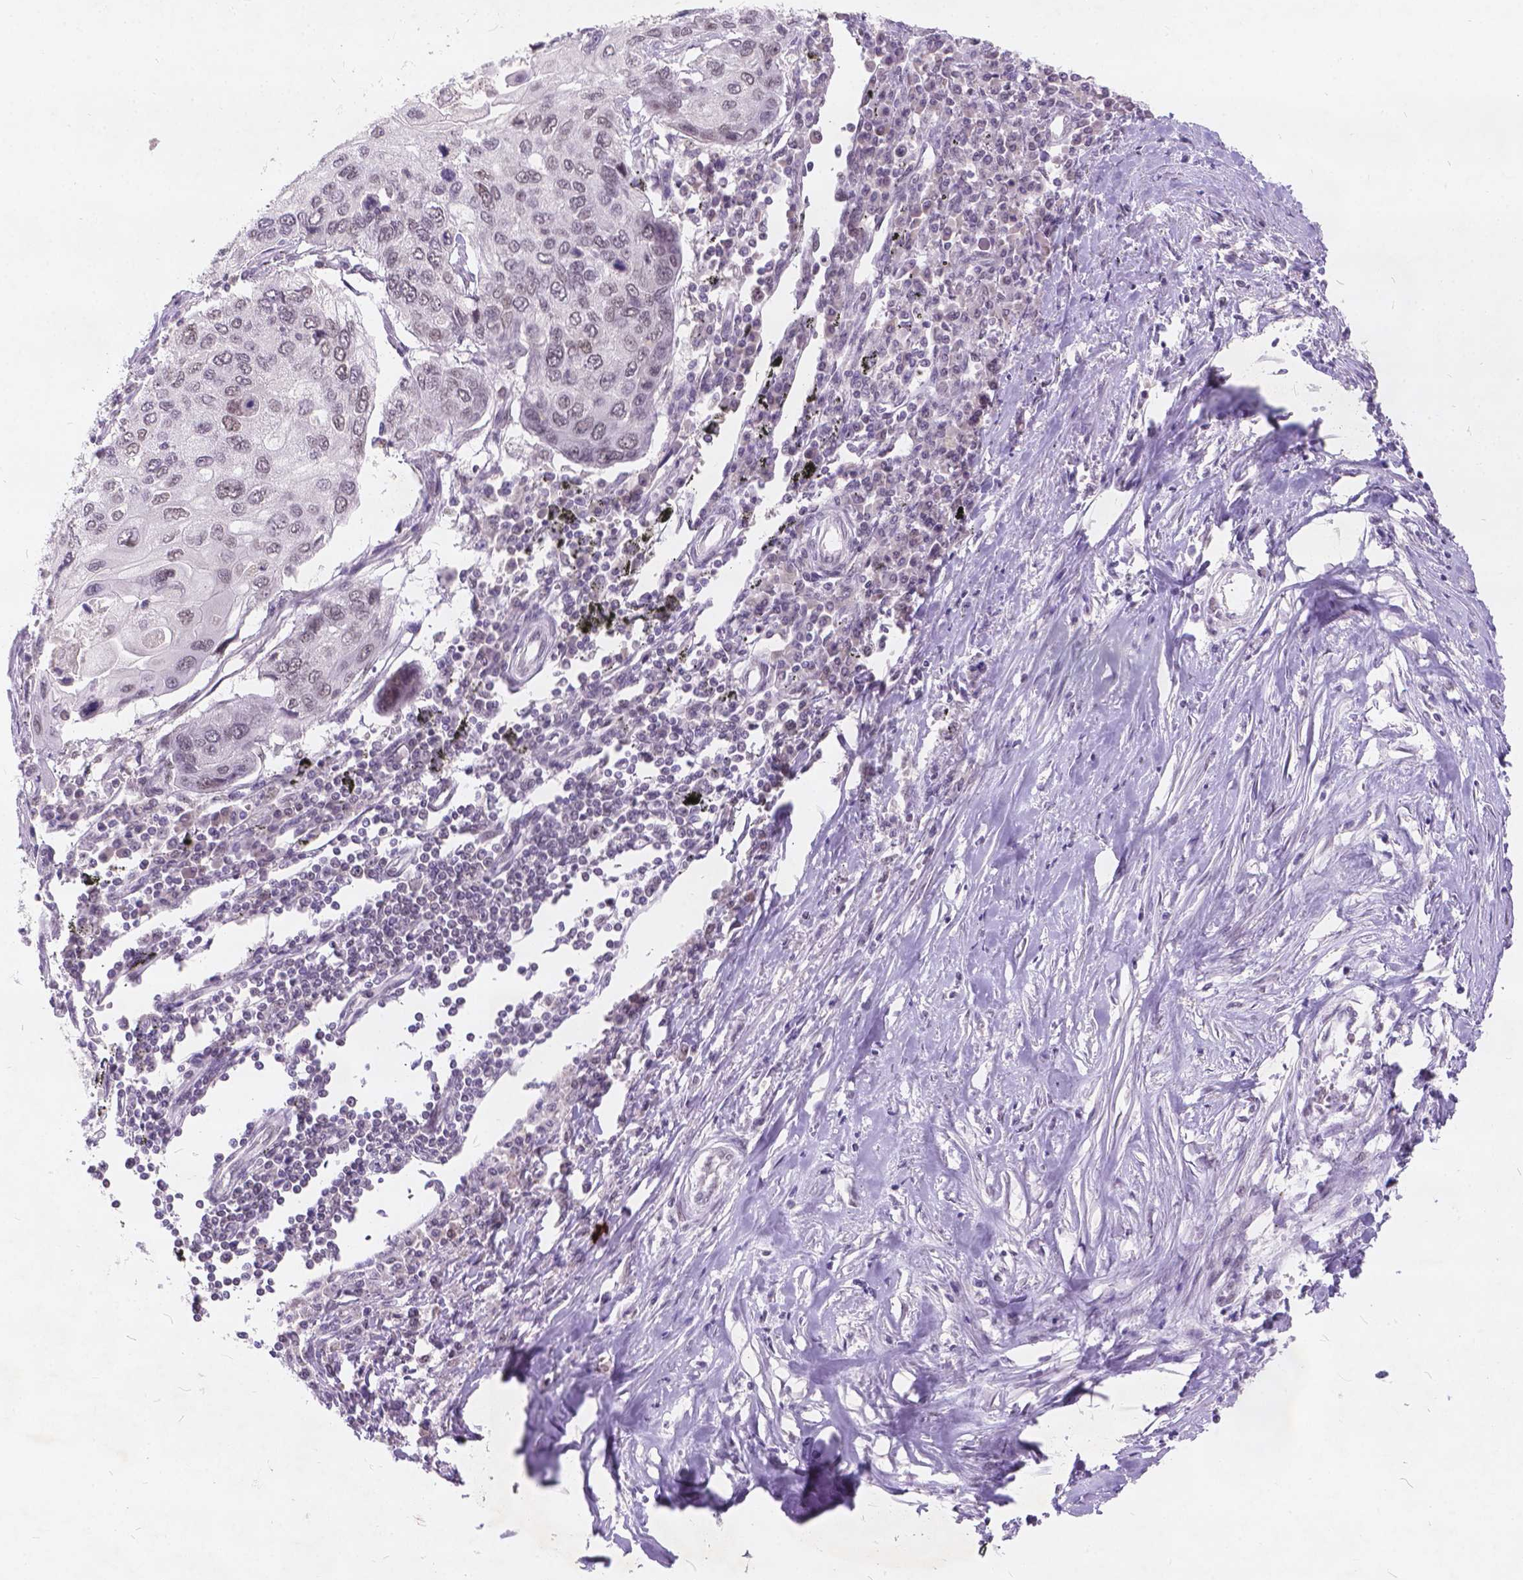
{"staining": {"intensity": "weak", "quantity": "25%-75%", "location": "nuclear"}, "tissue": "lung cancer", "cell_type": "Tumor cells", "image_type": "cancer", "snomed": [{"axis": "morphology", "description": "Squamous cell carcinoma, NOS"}, {"axis": "morphology", "description": "Squamous cell carcinoma, metastatic, NOS"}, {"axis": "topography", "description": "Lung"}], "caption": "Human lung metastatic squamous cell carcinoma stained for a protein (brown) exhibits weak nuclear positive expression in about 25%-75% of tumor cells.", "gene": "FAM53A", "patient": {"sex": "male", "age": 63}}